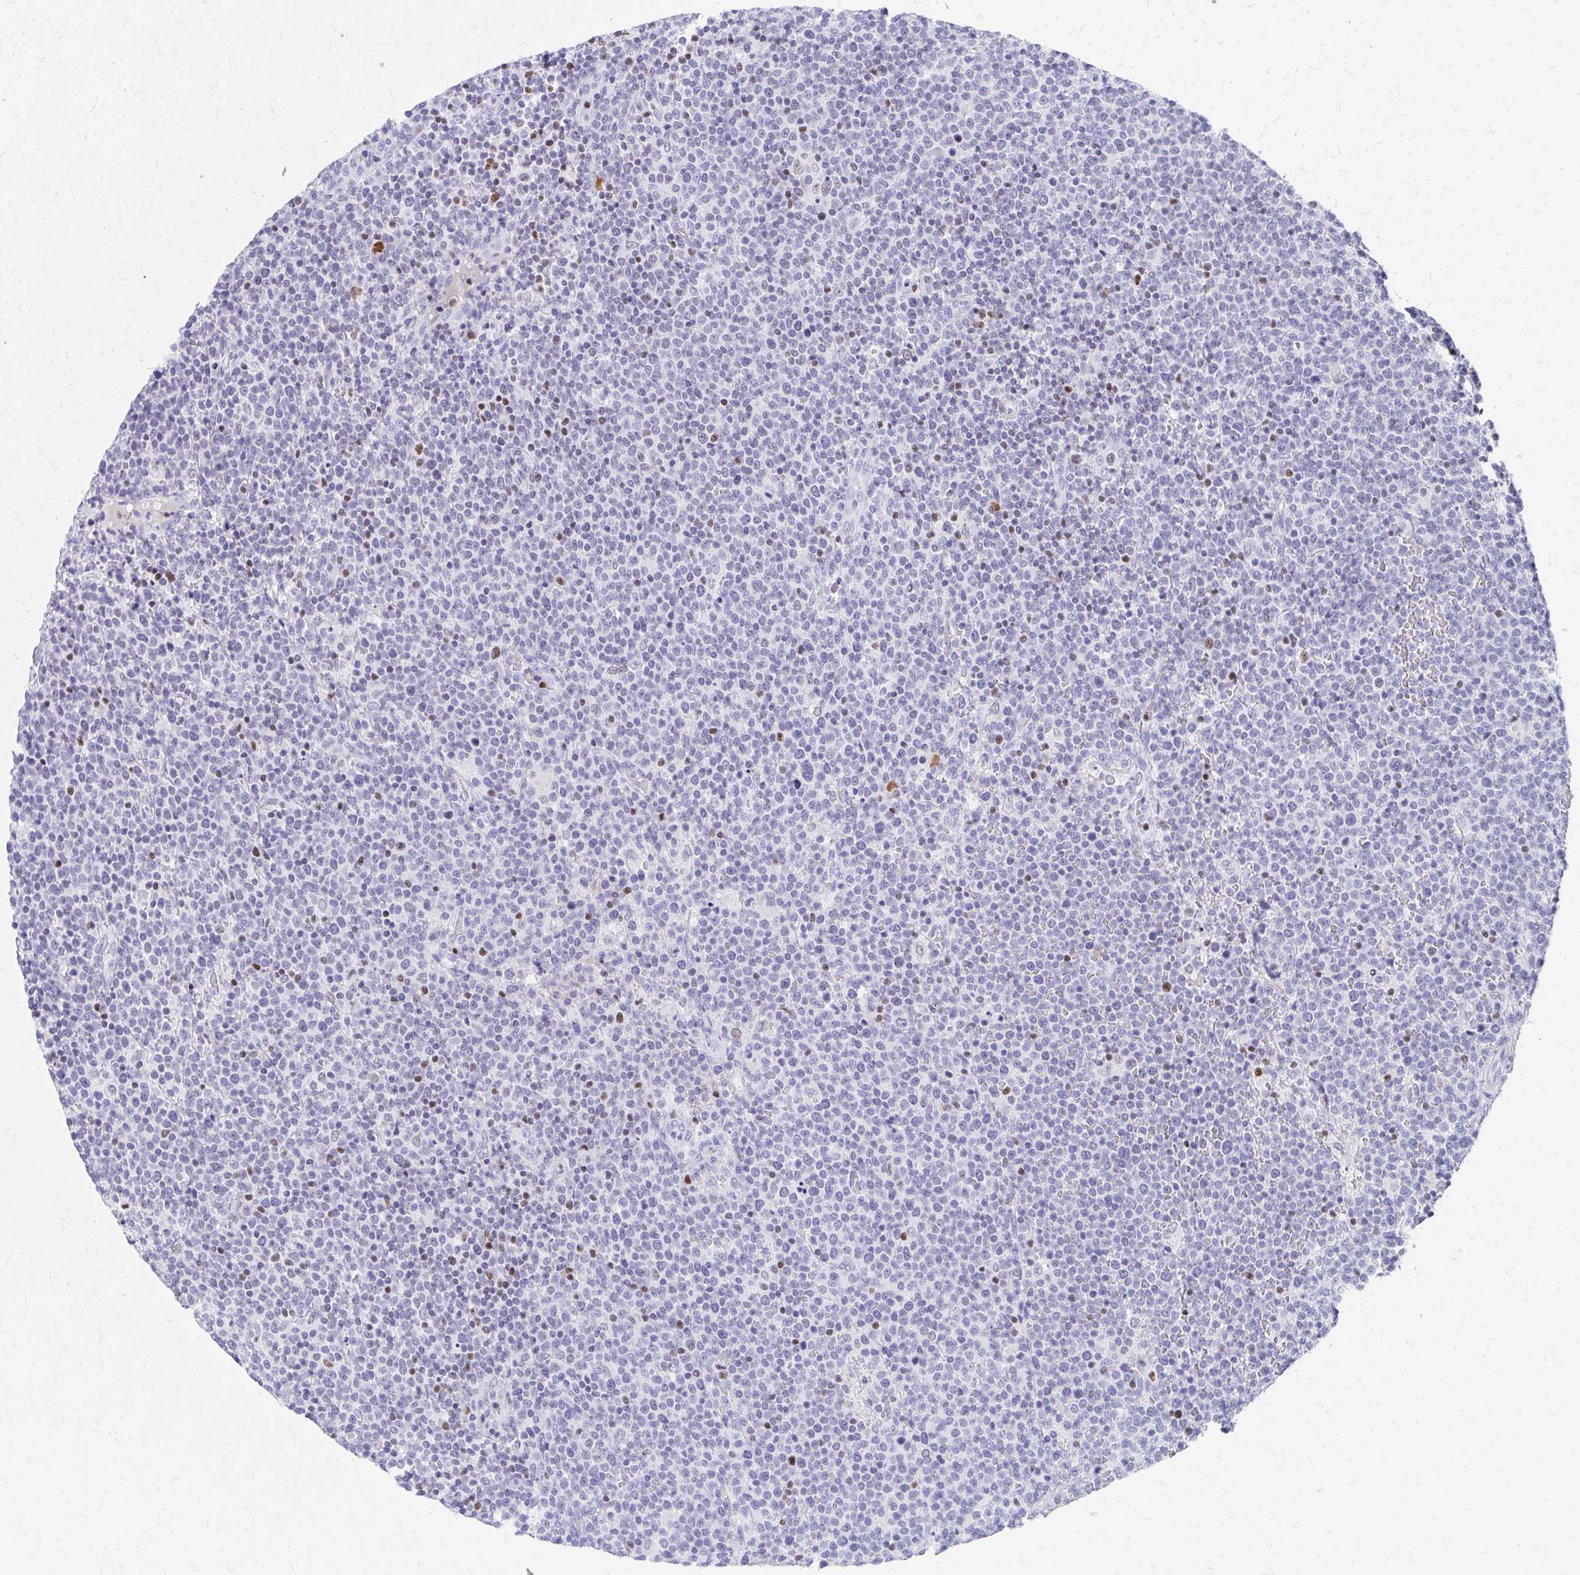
{"staining": {"intensity": "negative", "quantity": "none", "location": "none"}, "tissue": "lymphoma", "cell_type": "Tumor cells", "image_type": "cancer", "snomed": [{"axis": "morphology", "description": "Malignant lymphoma, non-Hodgkin's type, High grade"}, {"axis": "topography", "description": "Lymph node"}], "caption": "Tumor cells show no significant protein positivity in lymphoma.", "gene": "RUNX3", "patient": {"sex": "male", "age": 61}}